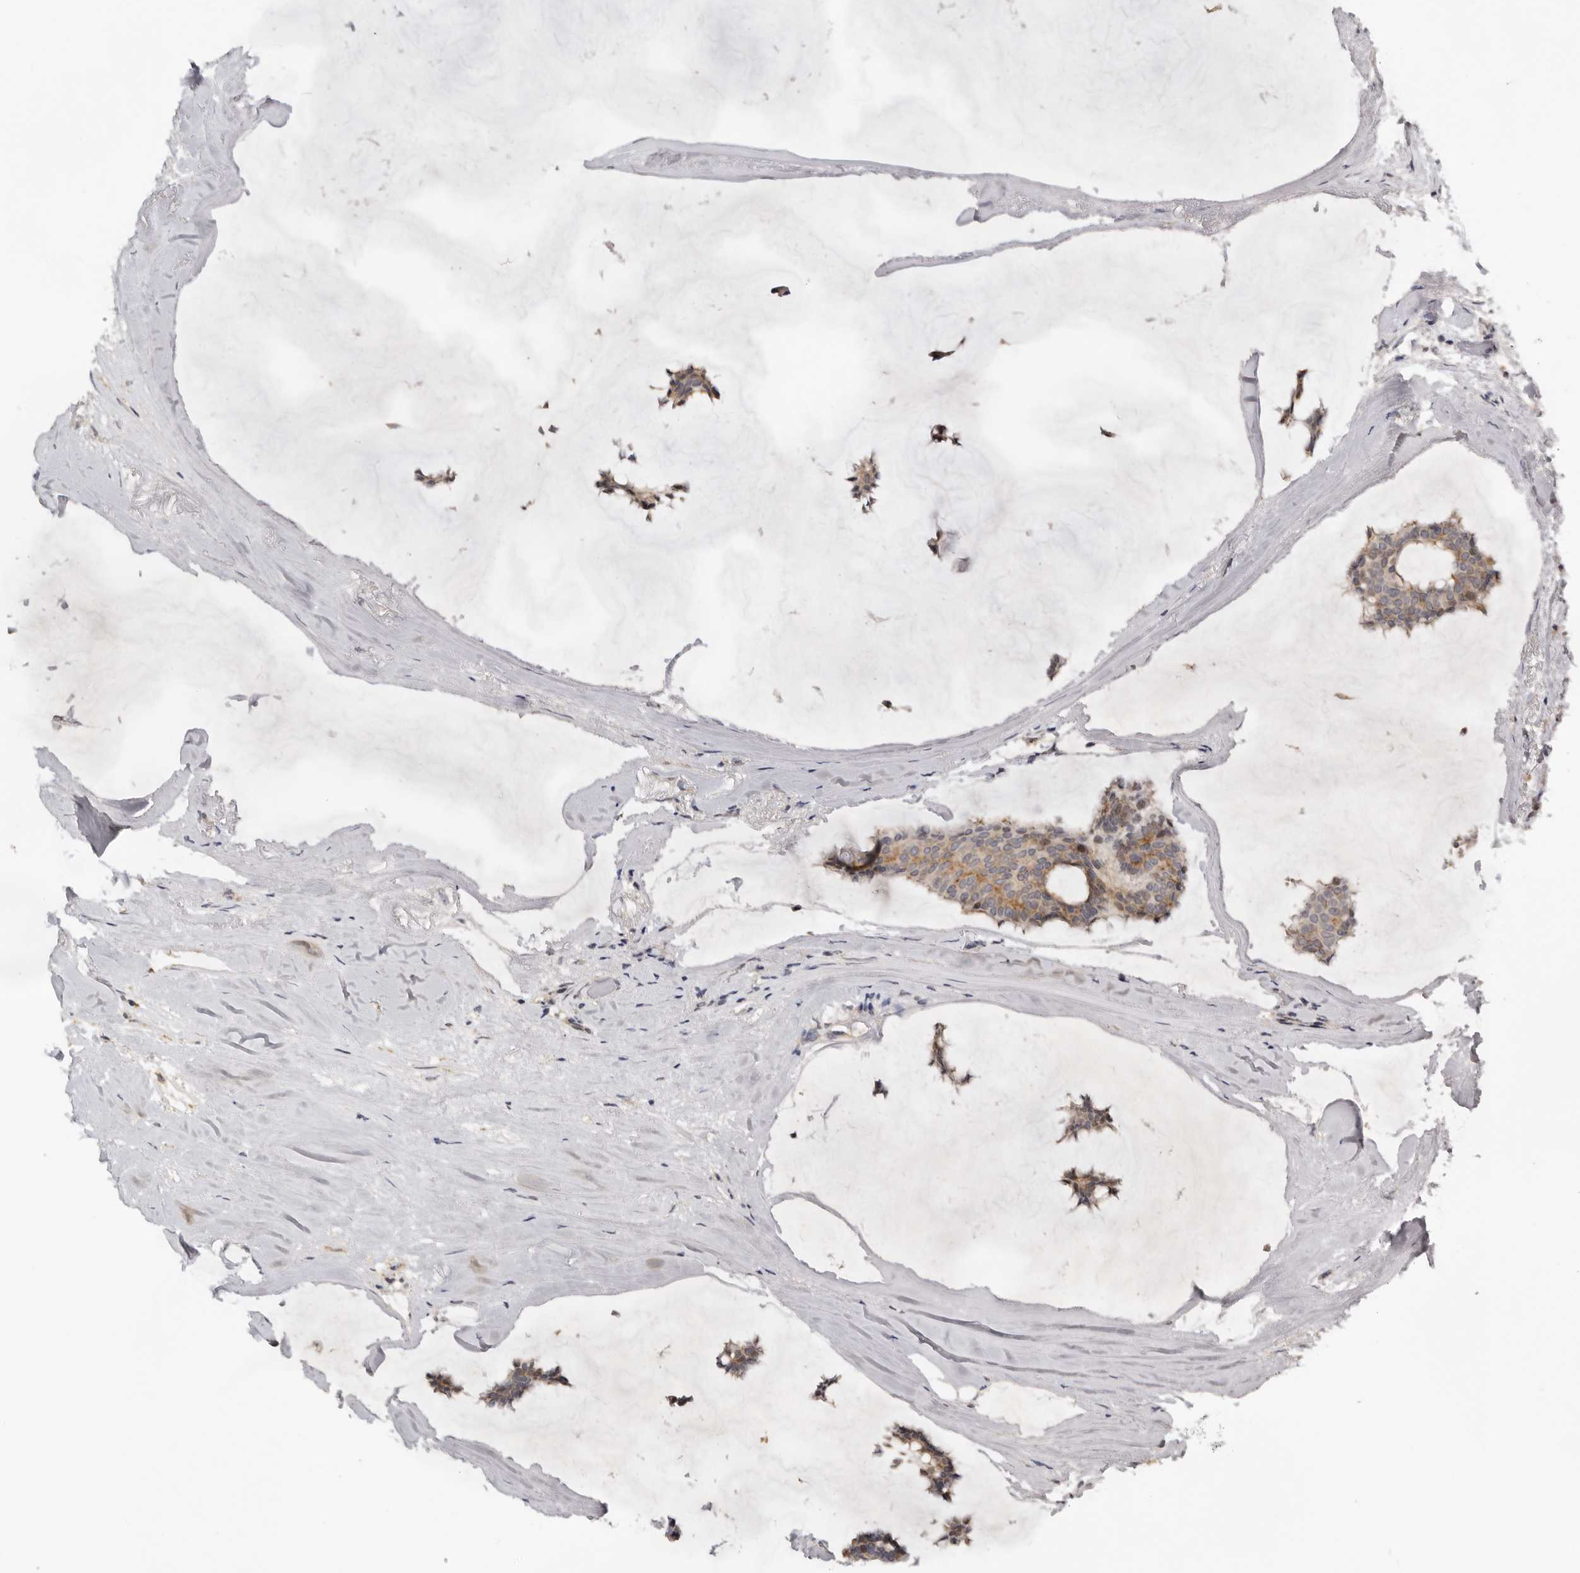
{"staining": {"intensity": "weak", "quantity": "<25%", "location": "cytoplasmic/membranous"}, "tissue": "breast cancer", "cell_type": "Tumor cells", "image_type": "cancer", "snomed": [{"axis": "morphology", "description": "Duct carcinoma"}, {"axis": "topography", "description": "Breast"}], "caption": "IHC micrograph of infiltrating ductal carcinoma (breast) stained for a protein (brown), which reveals no positivity in tumor cells.", "gene": "KIF2B", "patient": {"sex": "female", "age": 93}}